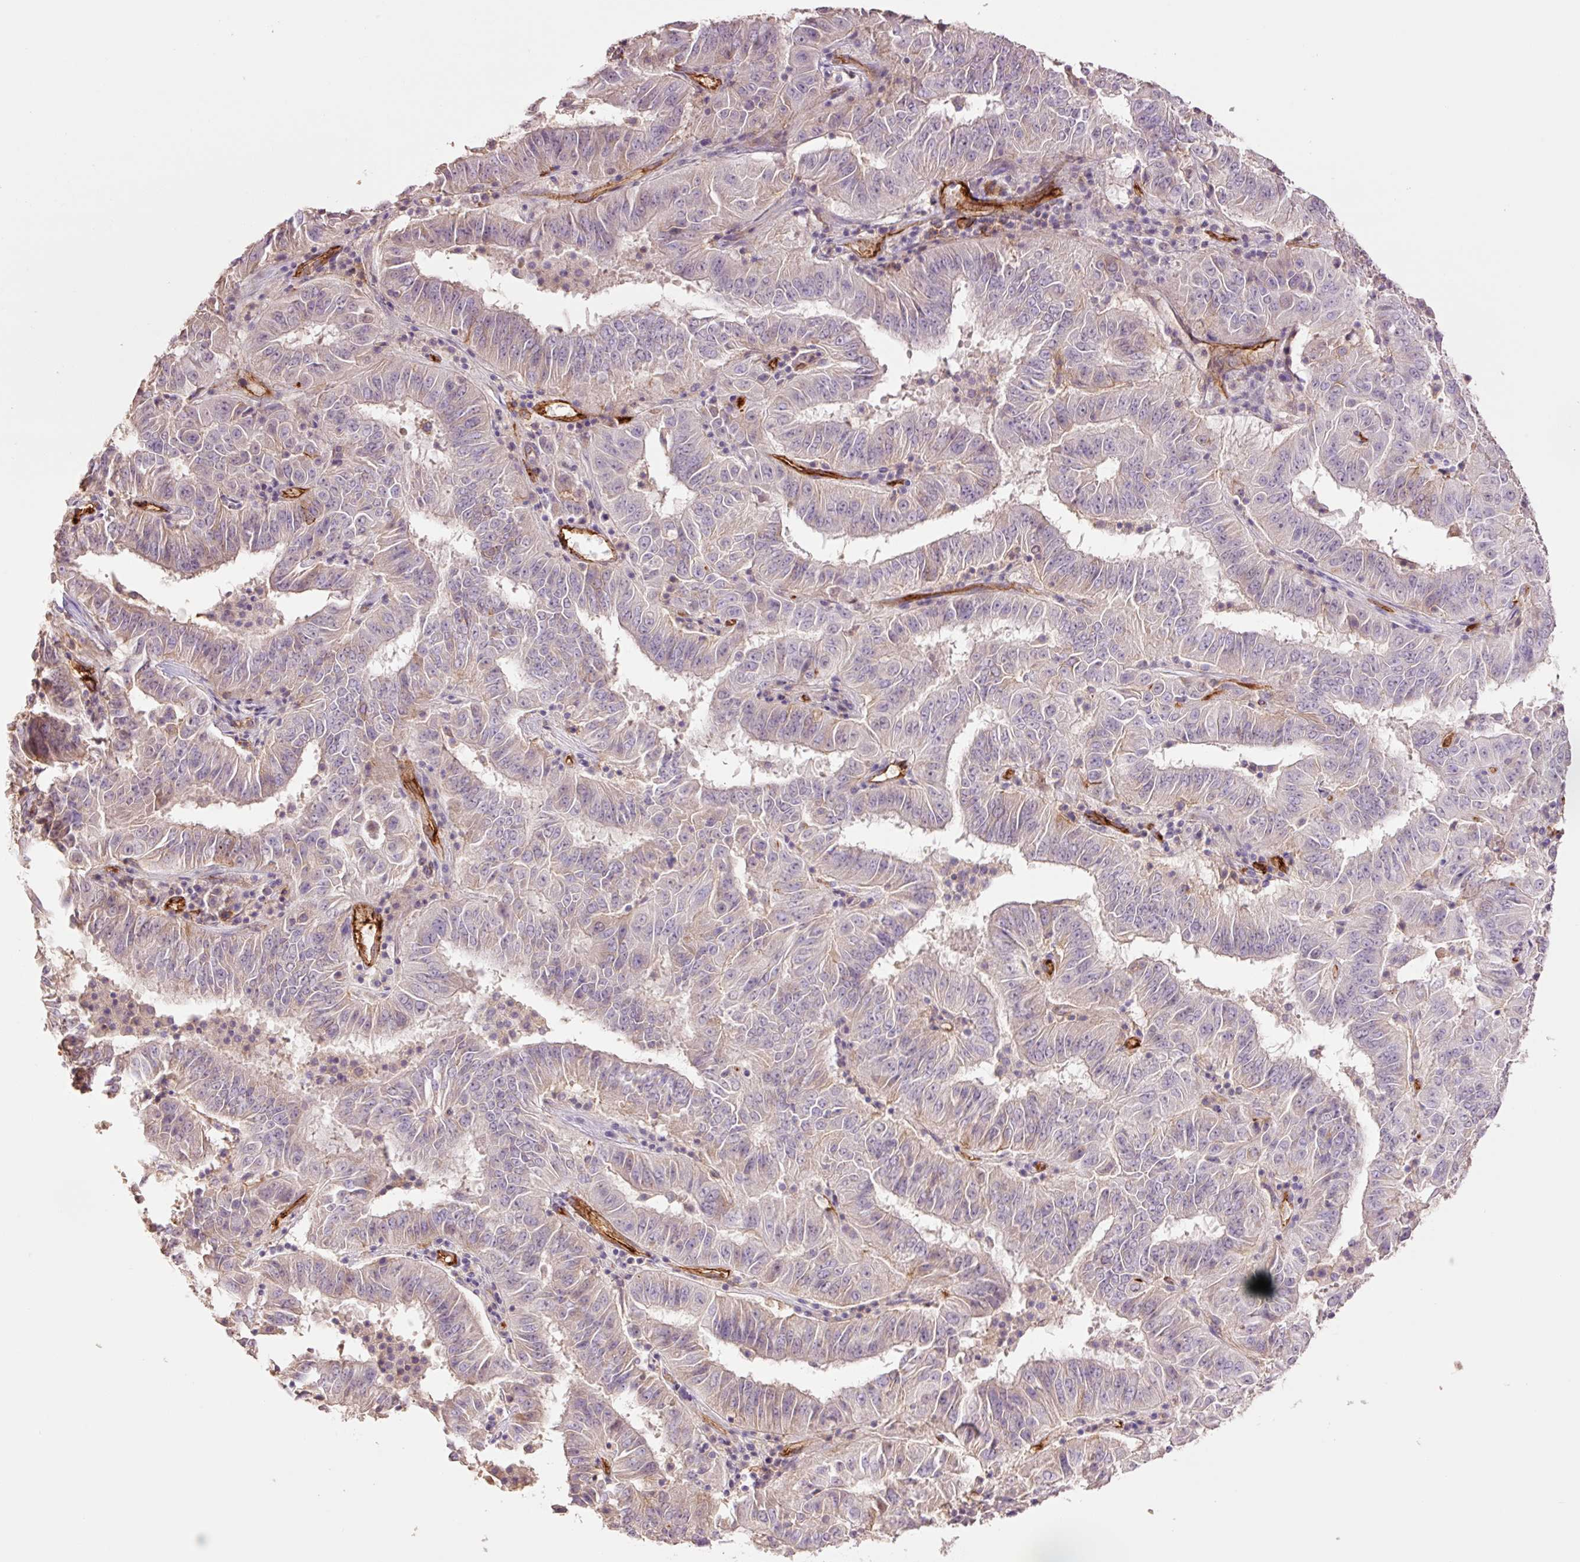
{"staining": {"intensity": "weak", "quantity": "<25%", "location": "cytoplasmic/membranous"}, "tissue": "pancreatic cancer", "cell_type": "Tumor cells", "image_type": "cancer", "snomed": [{"axis": "morphology", "description": "Adenocarcinoma, NOS"}, {"axis": "topography", "description": "Pancreas"}], "caption": "A high-resolution photomicrograph shows IHC staining of pancreatic adenocarcinoma, which demonstrates no significant positivity in tumor cells. (Brightfield microscopy of DAB (3,3'-diaminobenzidine) IHC at high magnification).", "gene": "SLC1A4", "patient": {"sex": "male", "age": 63}}